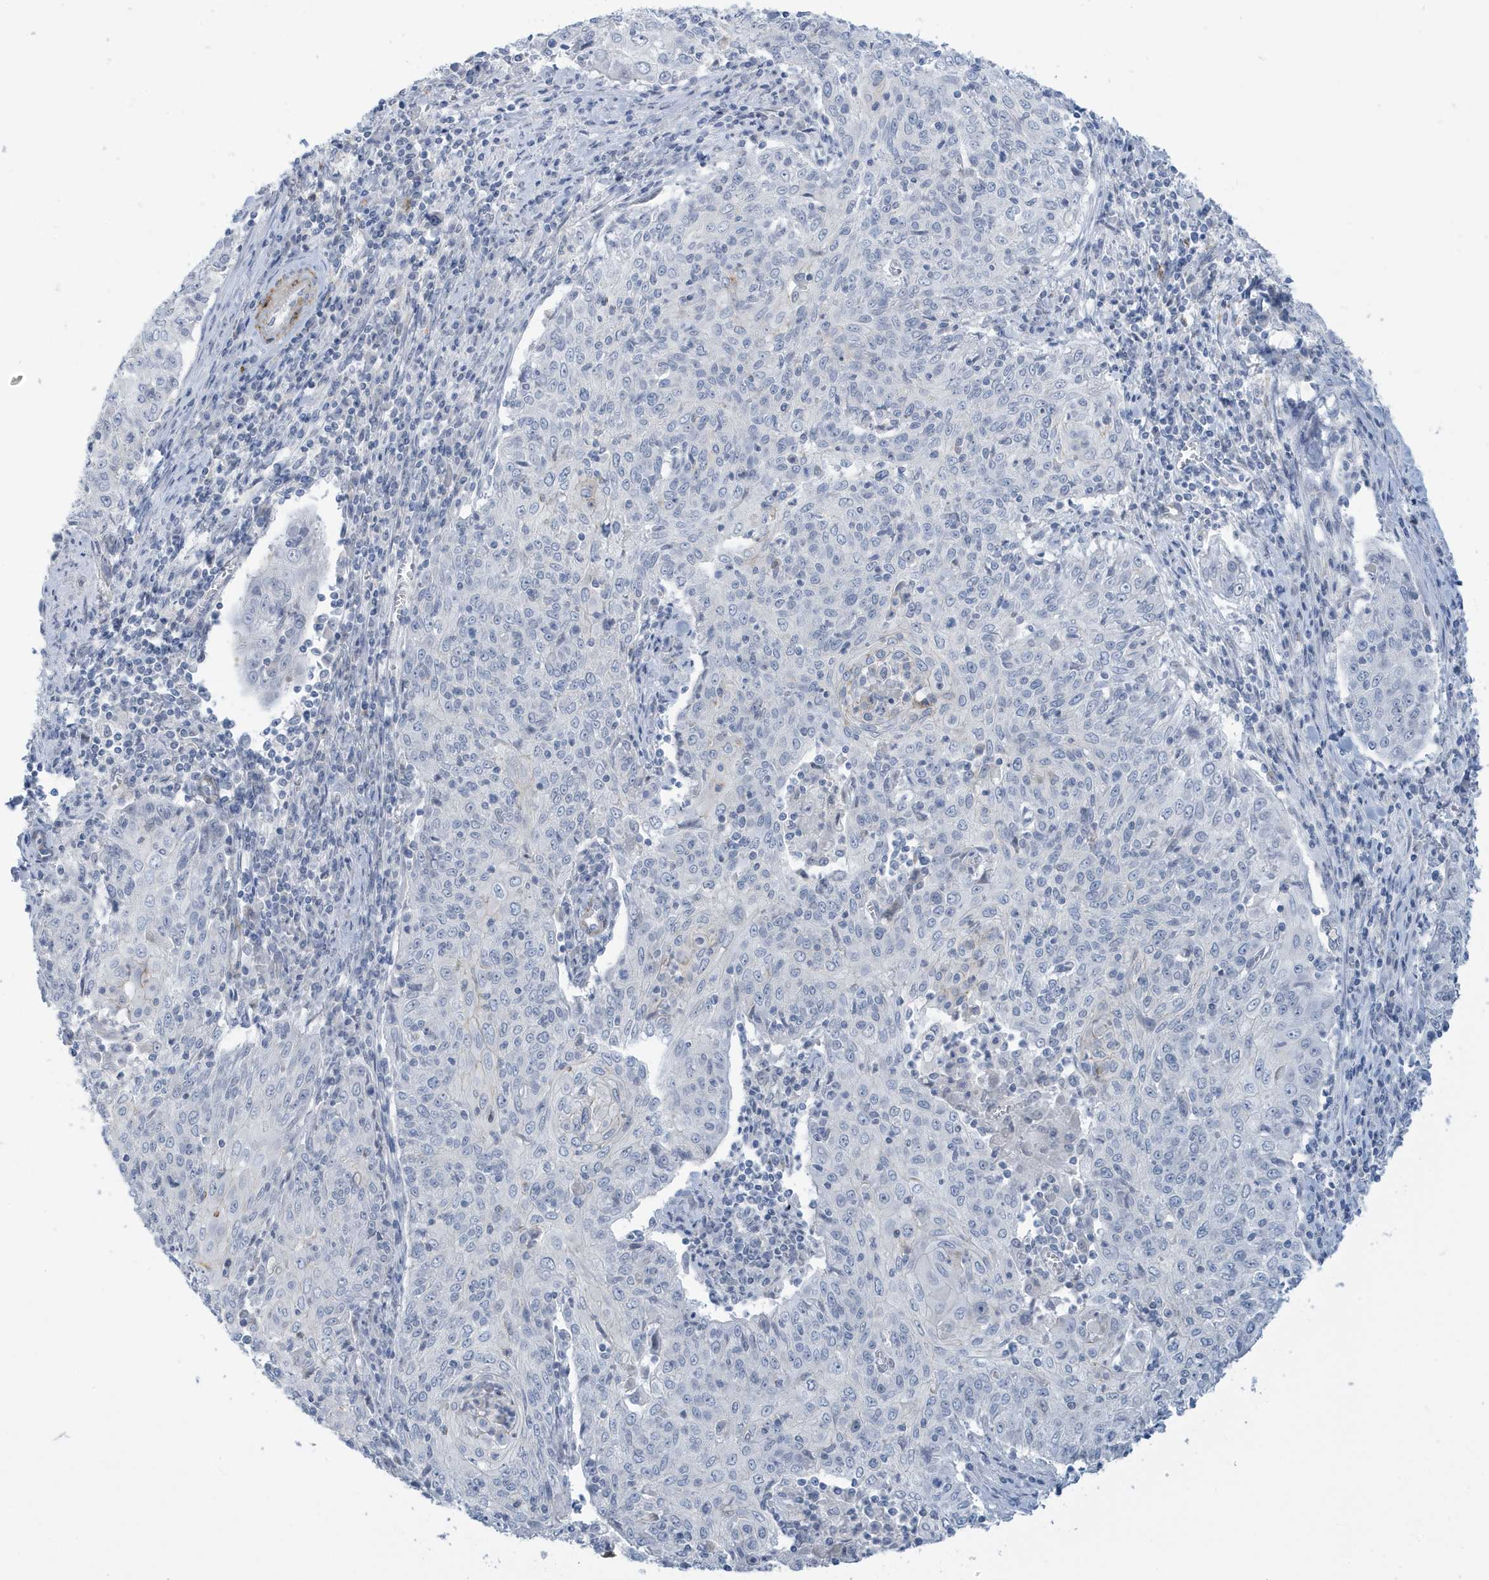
{"staining": {"intensity": "negative", "quantity": "none", "location": "none"}, "tissue": "cervical cancer", "cell_type": "Tumor cells", "image_type": "cancer", "snomed": [{"axis": "morphology", "description": "Squamous cell carcinoma, NOS"}, {"axis": "topography", "description": "Cervix"}], "caption": "The micrograph reveals no staining of tumor cells in cervical cancer (squamous cell carcinoma). (DAB IHC, high magnification).", "gene": "PERM1", "patient": {"sex": "female", "age": 48}}